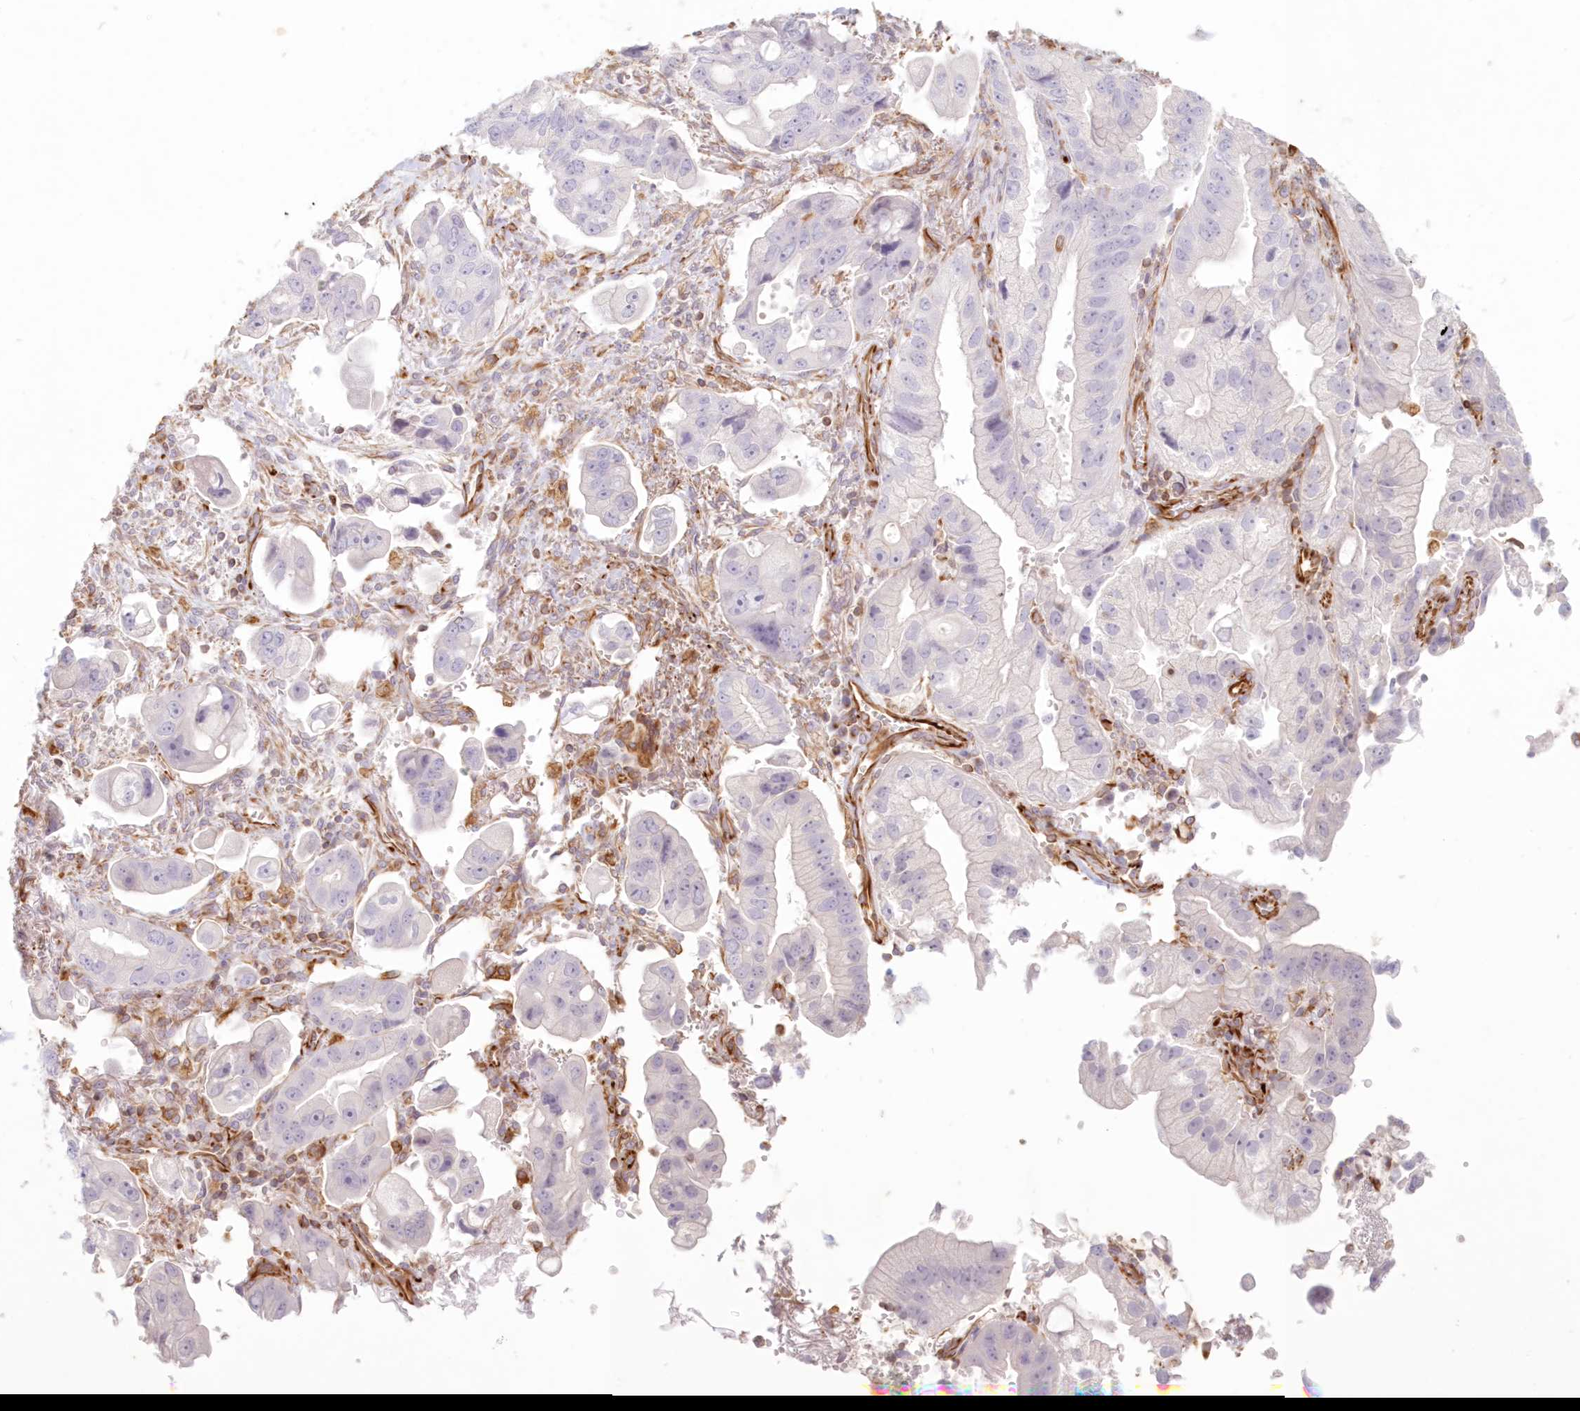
{"staining": {"intensity": "negative", "quantity": "none", "location": "none"}, "tissue": "stomach cancer", "cell_type": "Tumor cells", "image_type": "cancer", "snomed": [{"axis": "morphology", "description": "Adenocarcinoma, NOS"}, {"axis": "topography", "description": "Stomach"}], "caption": "Micrograph shows no significant protein positivity in tumor cells of stomach cancer (adenocarcinoma).", "gene": "DMRTB1", "patient": {"sex": "male", "age": 62}}